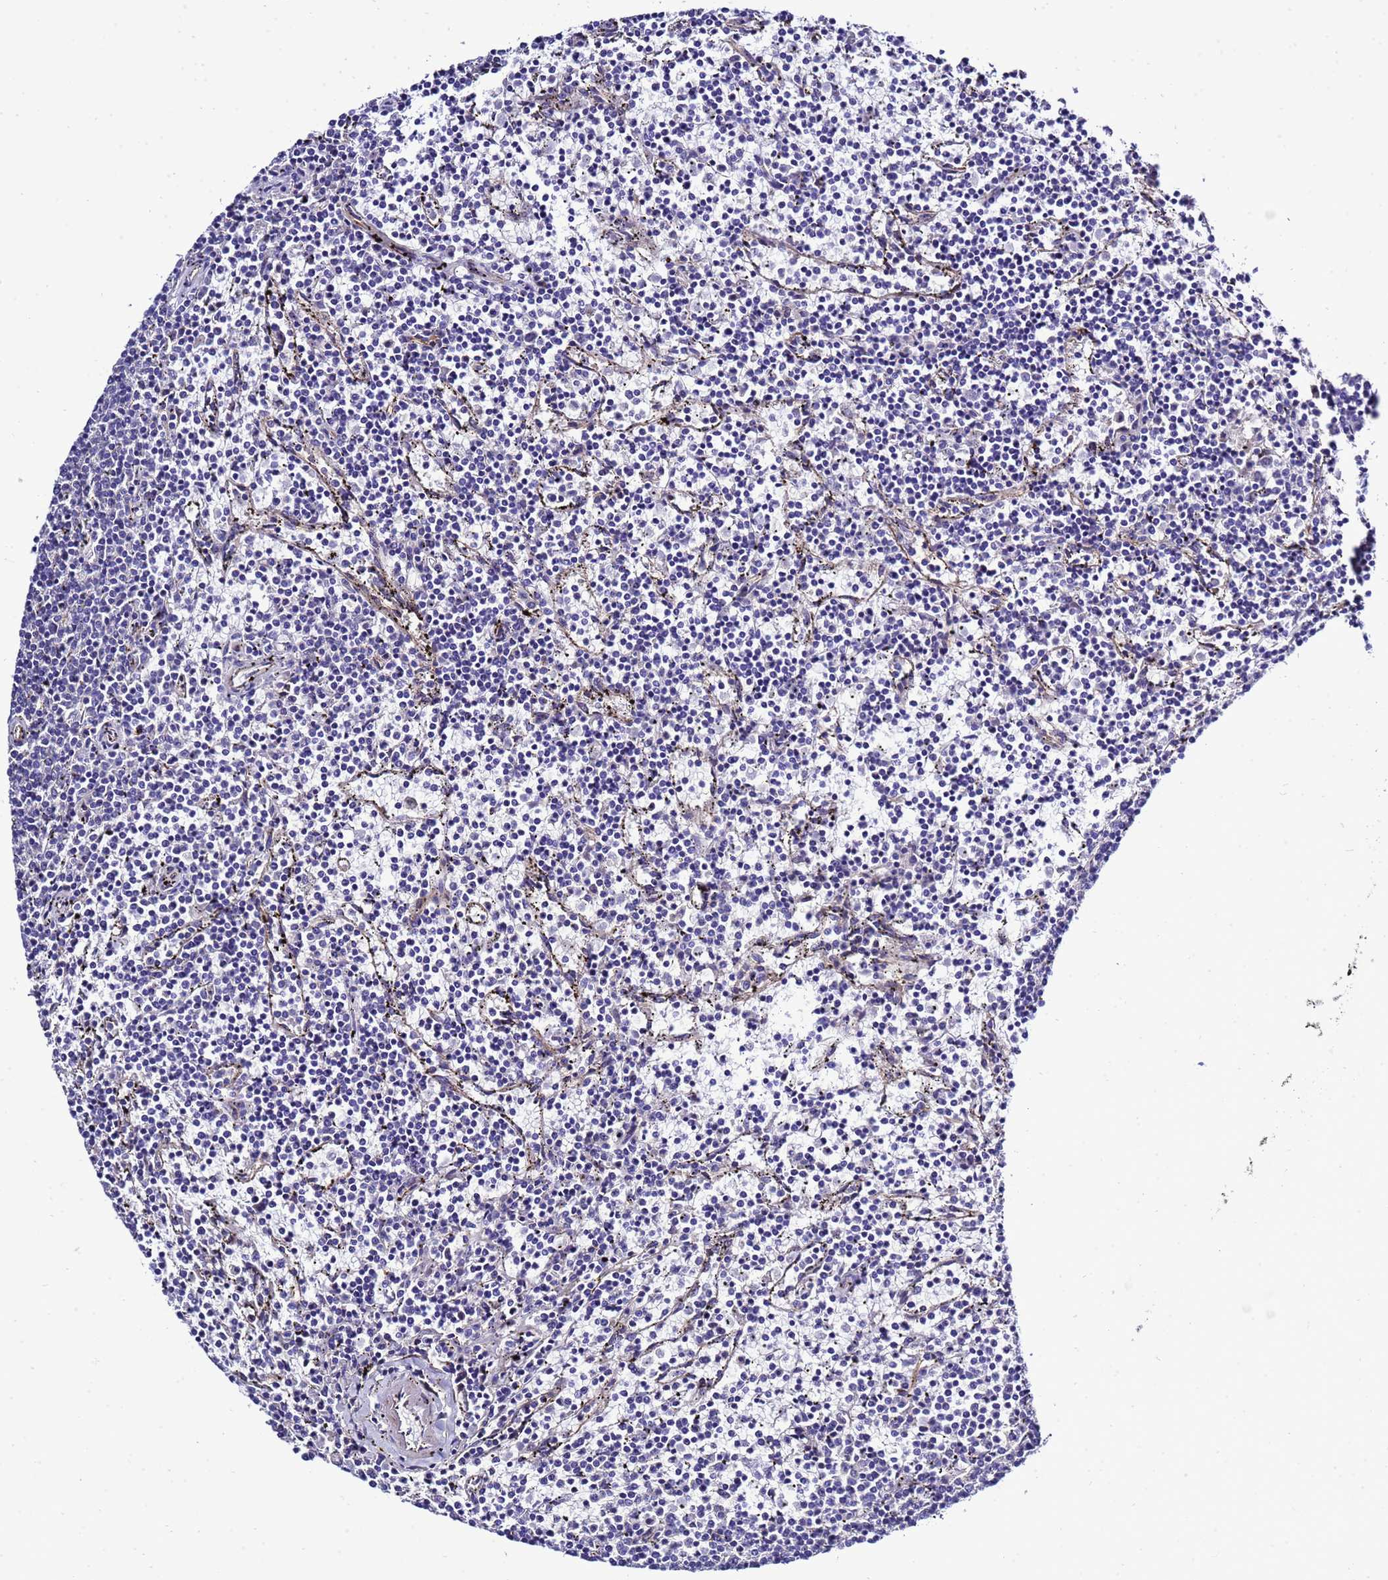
{"staining": {"intensity": "negative", "quantity": "none", "location": "none"}, "tissue": "lymphoma", "cell_type": "Tumor cells", "image_type": "cancer", "snomed": [{"axis": "morphology", "description": "Malignant lymphoma, non-Hodgkin's type, Low grade"}, {"axis": "topography", "description": "Spleen"}], "caption": "IHC of human lymphoma reveals no expression in tumor cells.", "gene": "GZF1", "patient": {"sex": "female", "age": 50}}